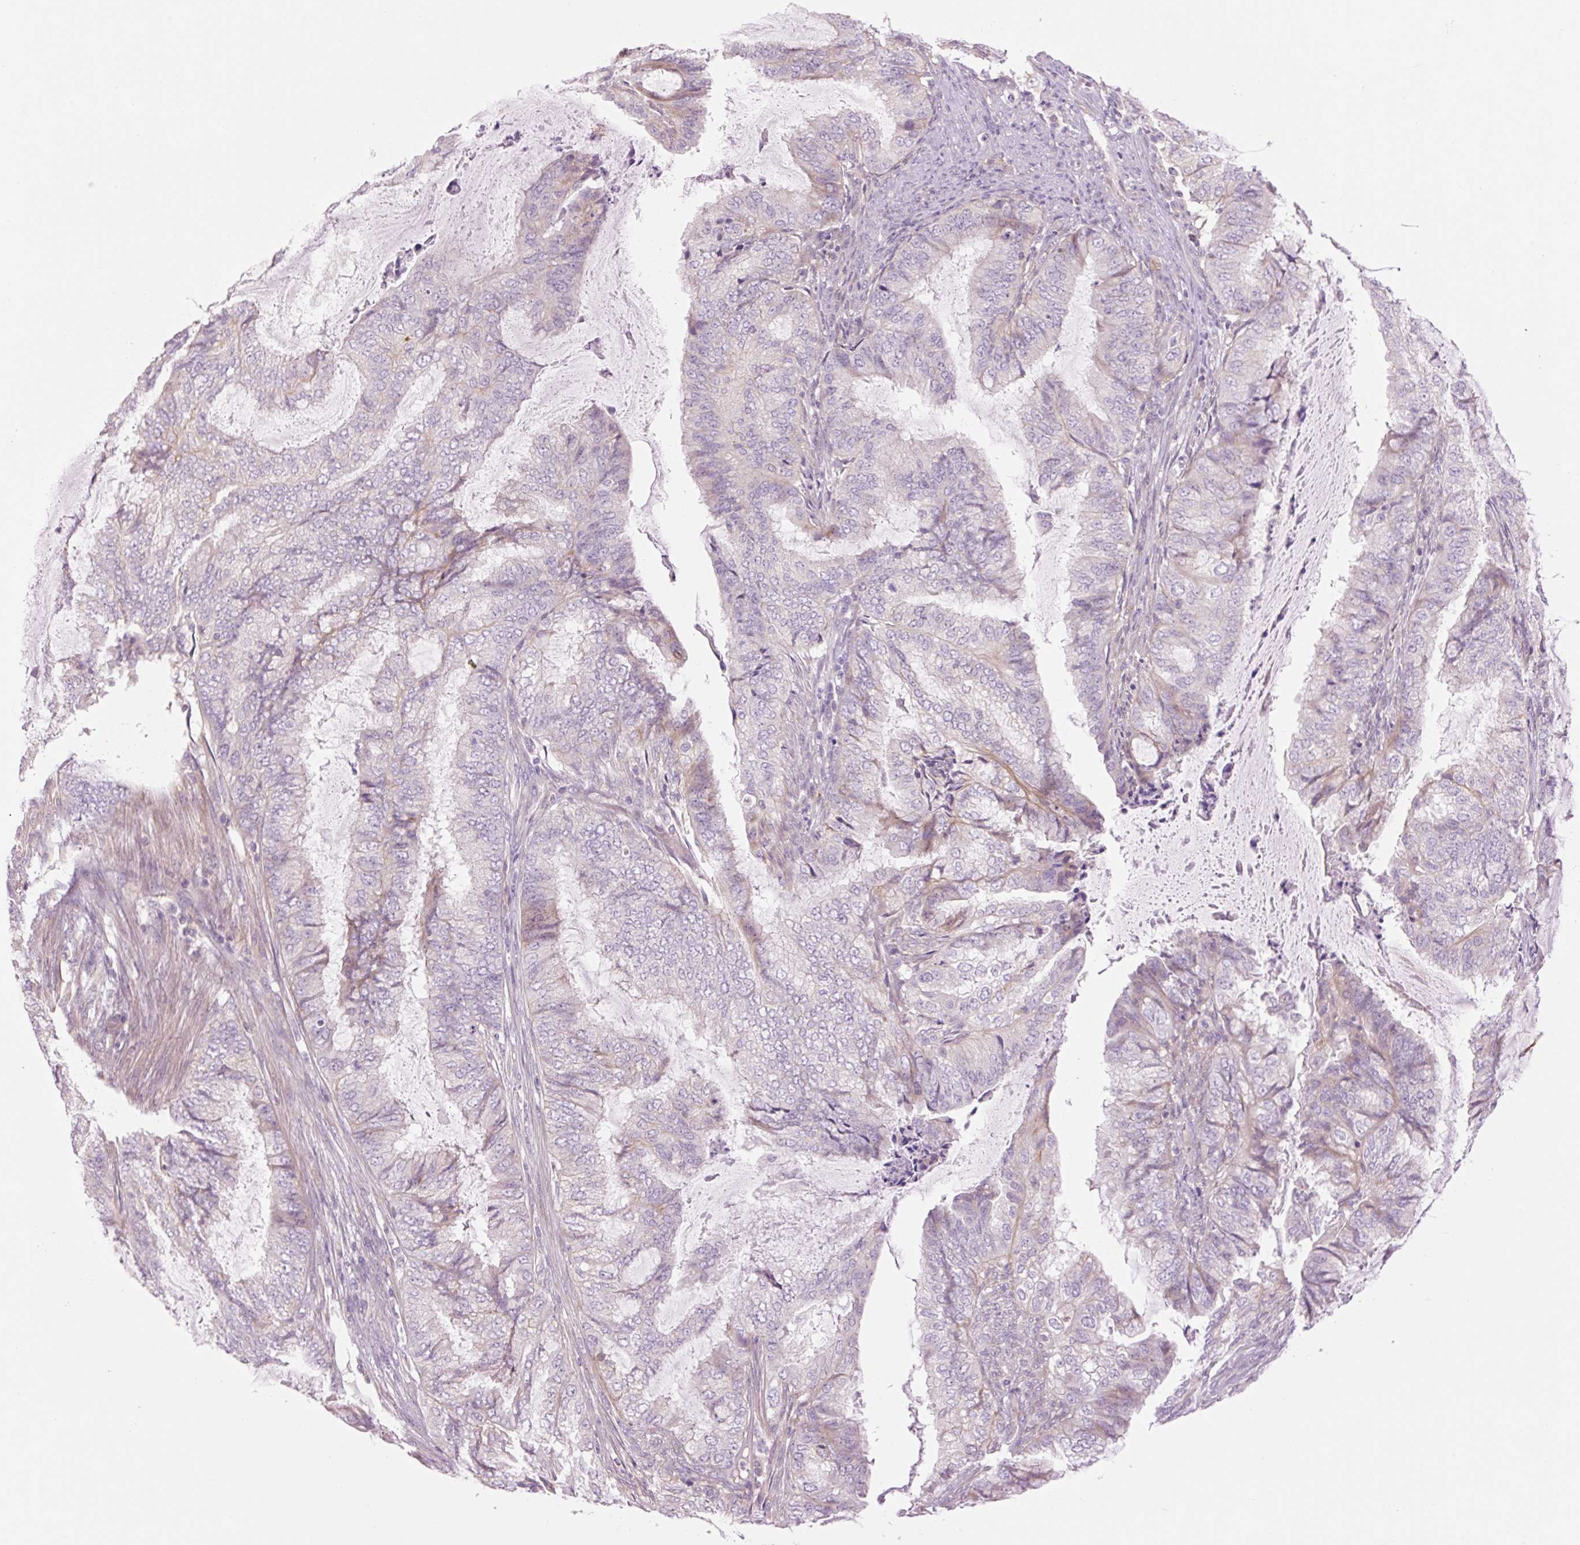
{"staining": {"intensity": "weak", "quantity": "<25%", "location": "cytoplasmic/membranous"}, "tissue": "endometrial cancer", "cell_type": "Tumor cells", "image_type": "cancer", "snomed": [{"axis": "morphology", "description": "Adenocarcinoma, NOS"}, {"axis": "topography", "description": "Endometrium"}], "caption": "Tumor cells are negative for protein expression in human endometrial cancer. (DAB (3,3'-diaminobenzidine) IHC visualized using brightfield microscopy, high magnification).", "gene": "GRID2", "patient": {"sex": "female", "age": 51}}